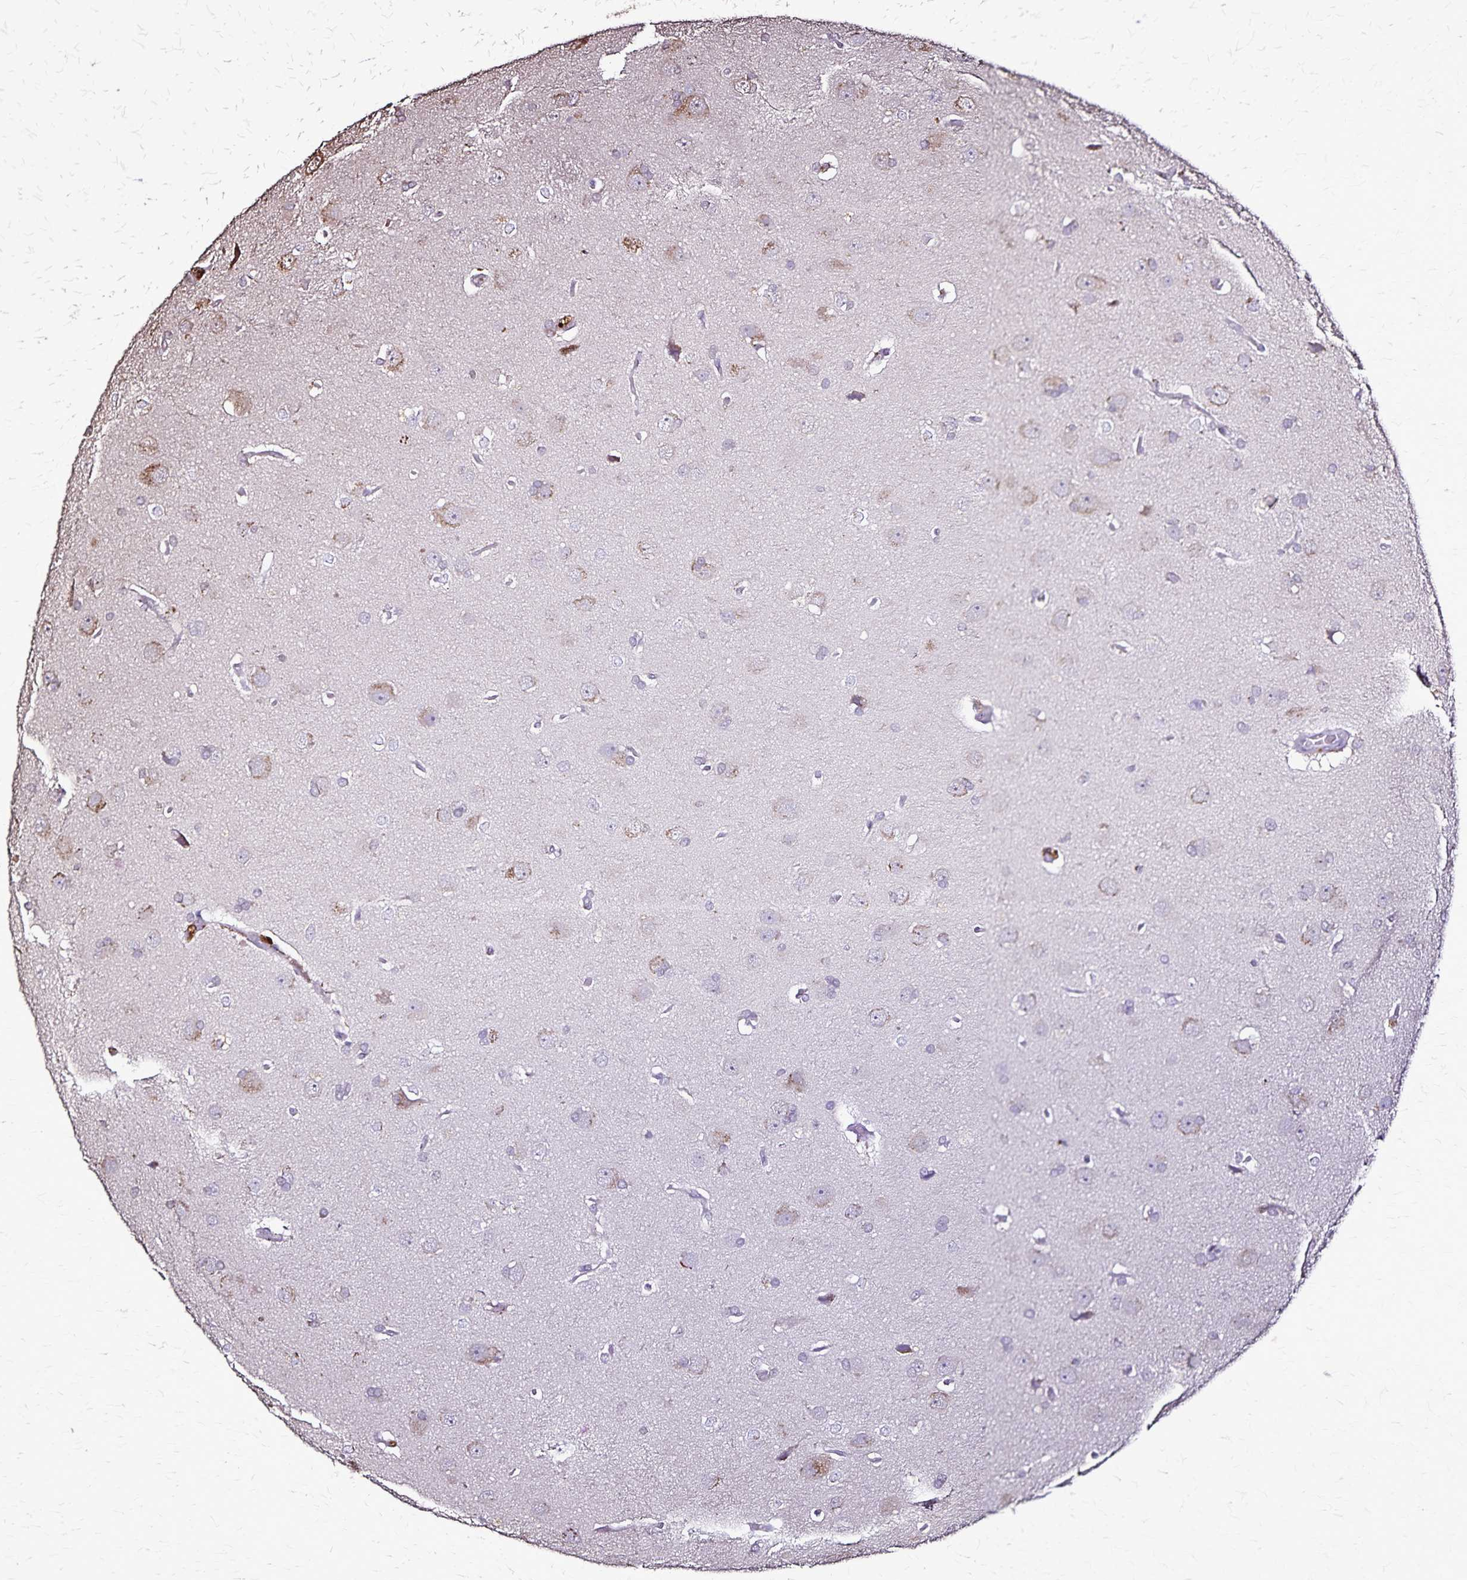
{"staining": {"intensity": "moderate", "quantity": "25%-75%", "location": "cytoplasmic/membranous"}, "tissue": "glioma", "cell_type": "Tumor cells", "image_type": "cancer", "snomed": [{"axis": "morphology", "description": "Glioma, malignant, Low grade"}, {"axis": "topography", "description": "Brain"}], "caption": "IHC image of human glioma stained for a protein (brown), which demonstrates medium levels of moderate cytoplasmic/membranous expression in approximately 25%-75% of tumor cells.", "gene": "CHMP1B", "patient": {"sex": "female", "age": 54}}